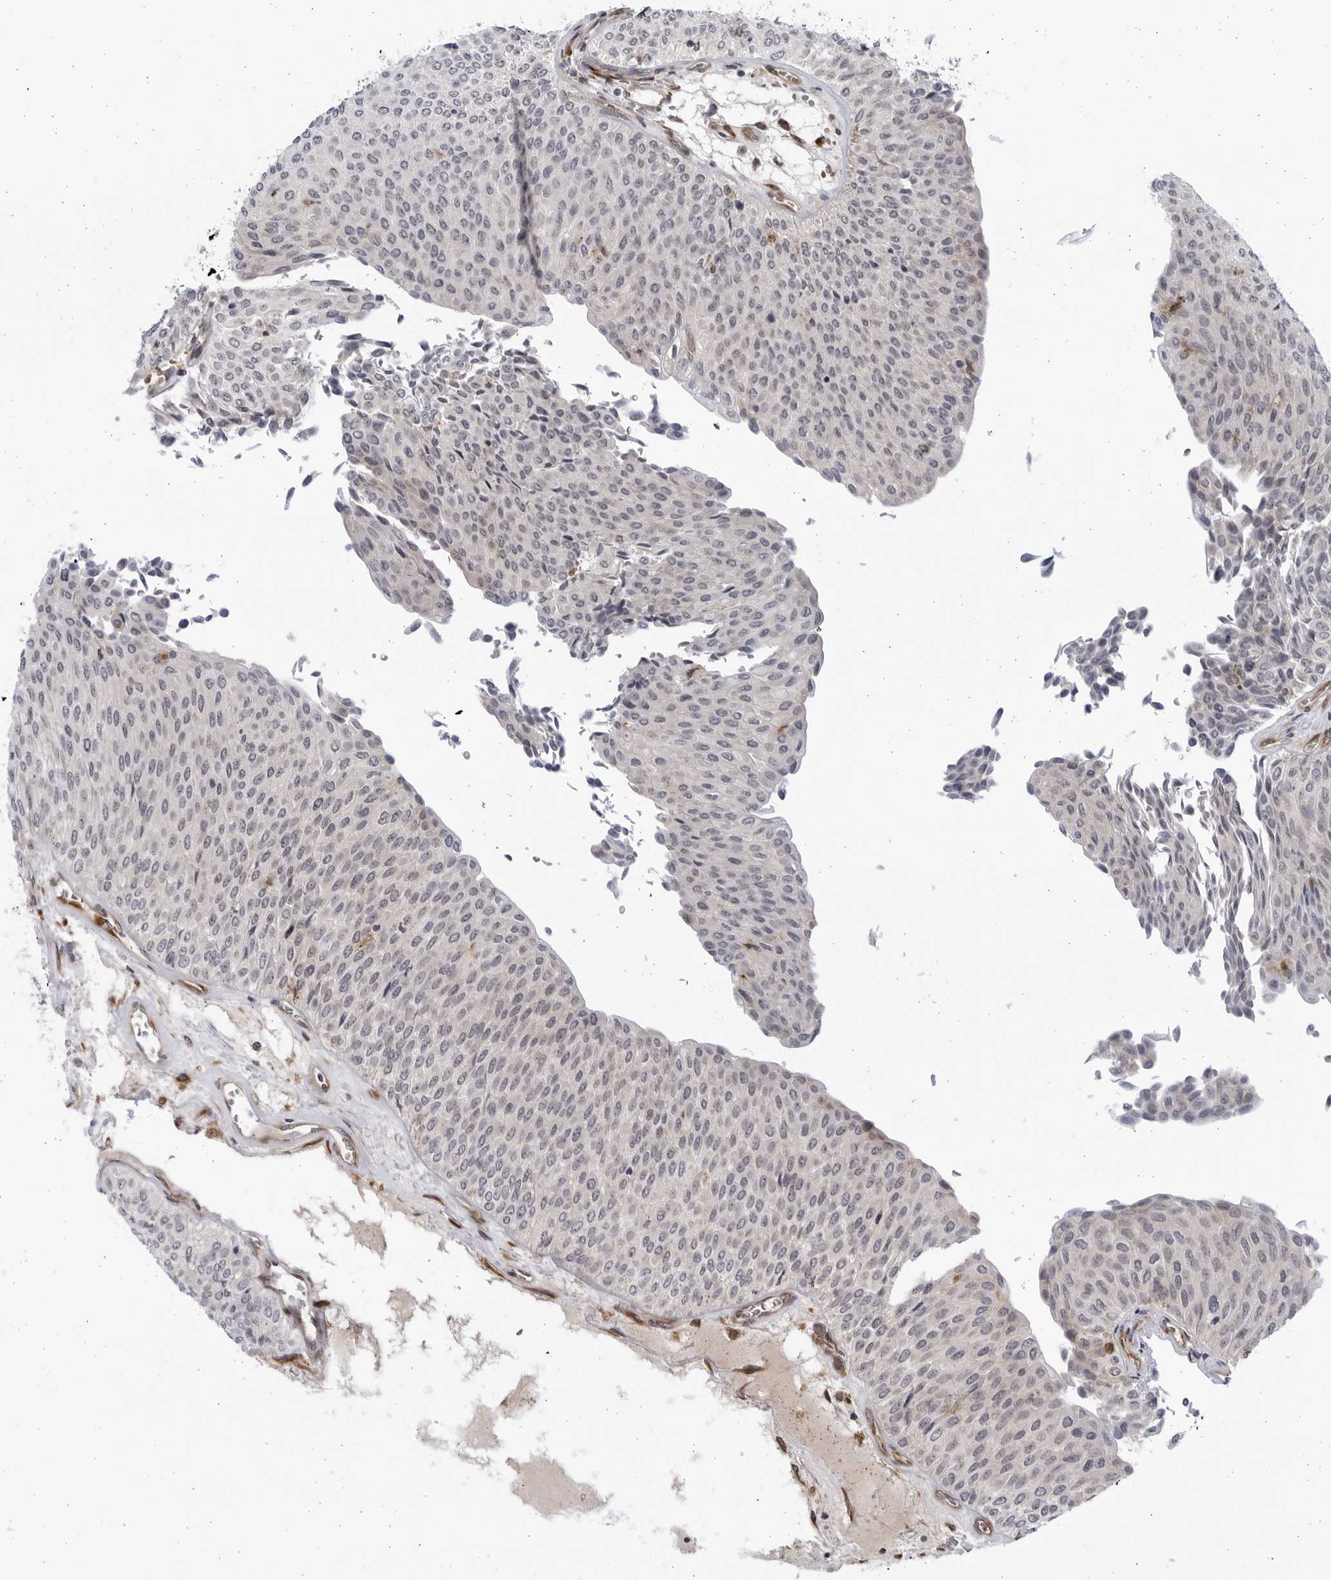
{"staining": {"intensity": "negative", "quantity": "none", "location": "none"}, "tissue": "urothelial cancer", "cell_type": "Tumor cells", "image_type": "cancer", "snomed": [{"axis": "morphology", "description": "Urothelial carcinoma, Low grade"}, {"axis": "topography", "description": "Urinary bladder"}], "caption": "Urothelial cancer was stained to show a protein in brown. There is no significant positivity in tumor cells.", "gene": "BMP2K", "patient": {"sex": "male", "age": 78}}